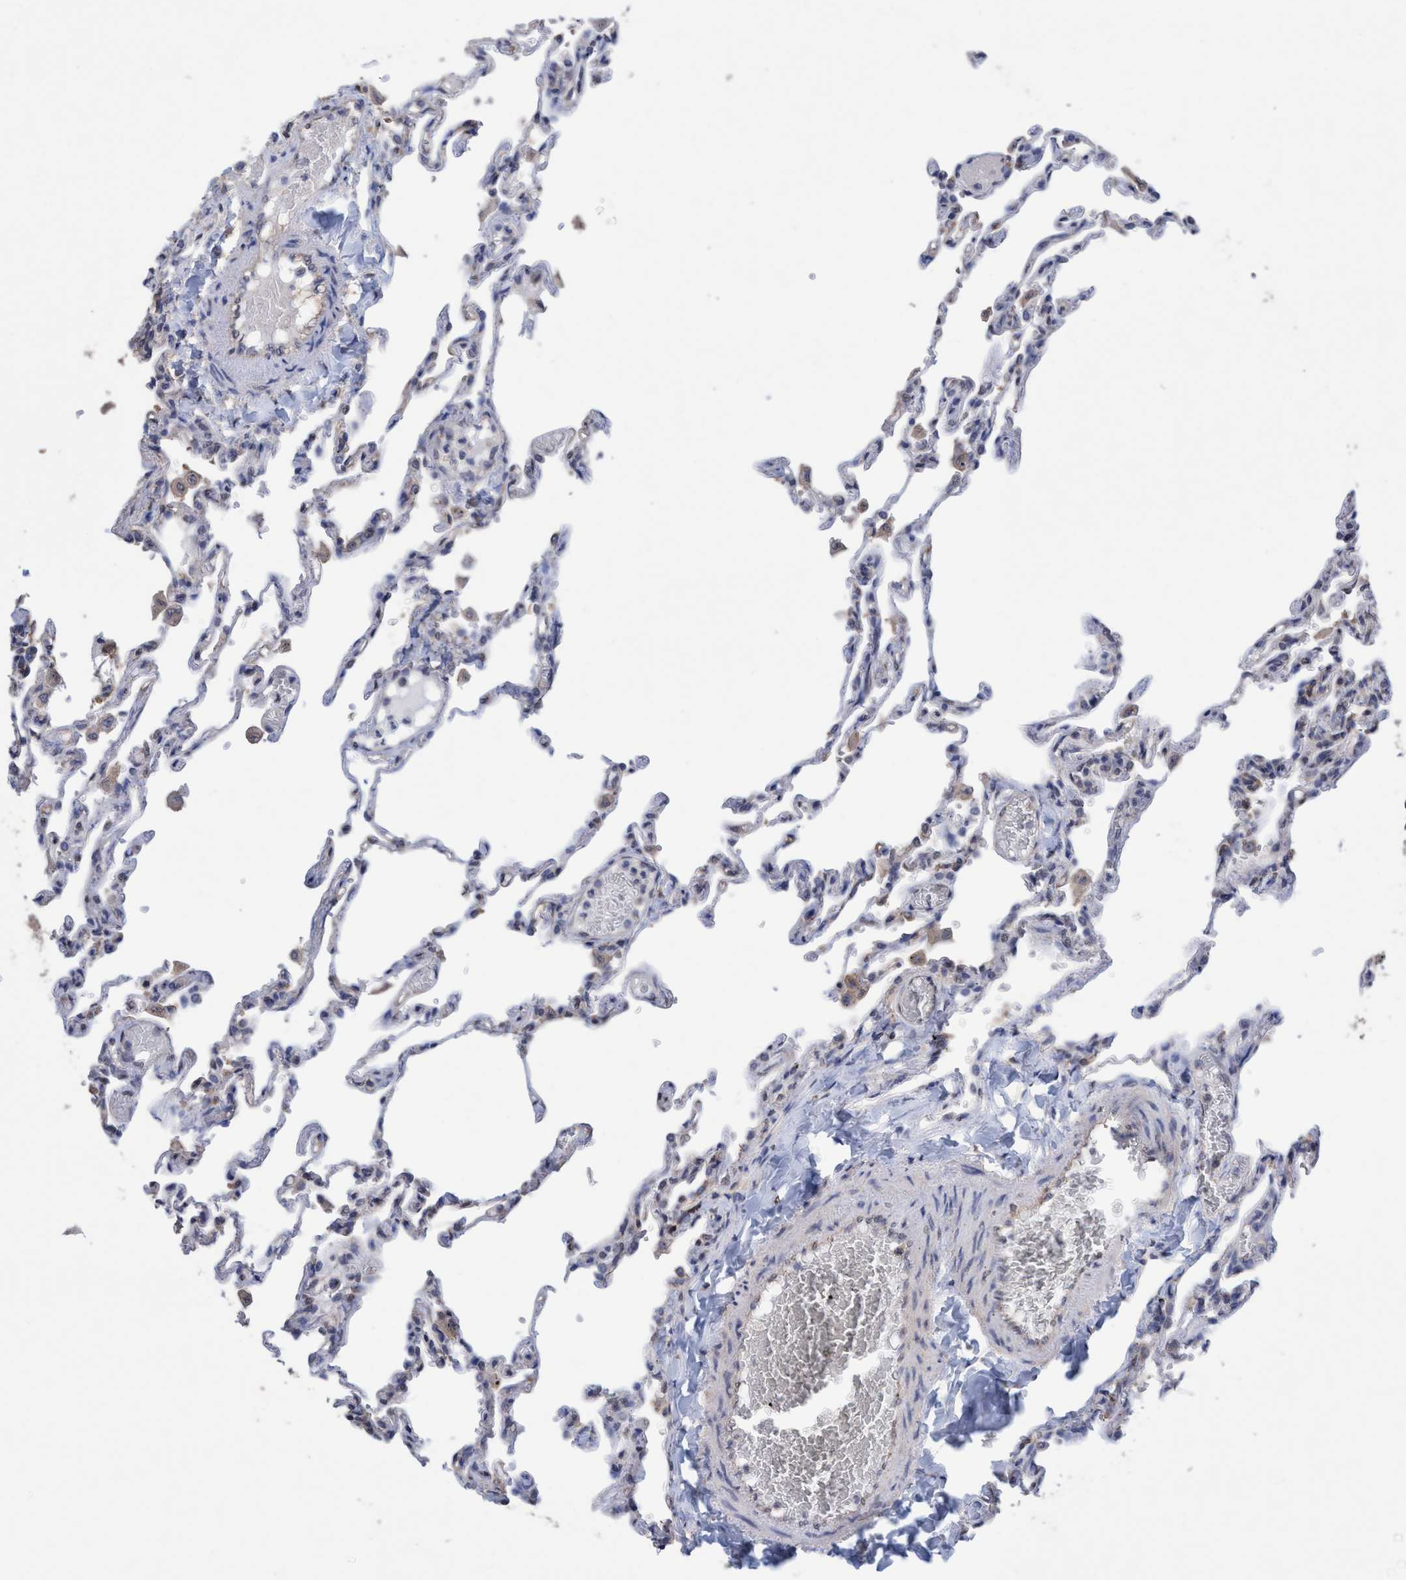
{"staining": {"intensity": "negative", "quantity": "none", "location": "none"}, "tissue": "lung", "cell_type": "Alveolar cells", "image_type": "normal", "snomed": [{"axis": "morphology", "description": "Normal tissue, NOS"}, {"axis": "topography", "description": "Lung"}], "caption": "This is an IHC photomicrograph of unremarkable lung. There is no positivity in alveolar cells.", "gene": "GLOD4", "patient": {"sex": "male", "age": 21}}